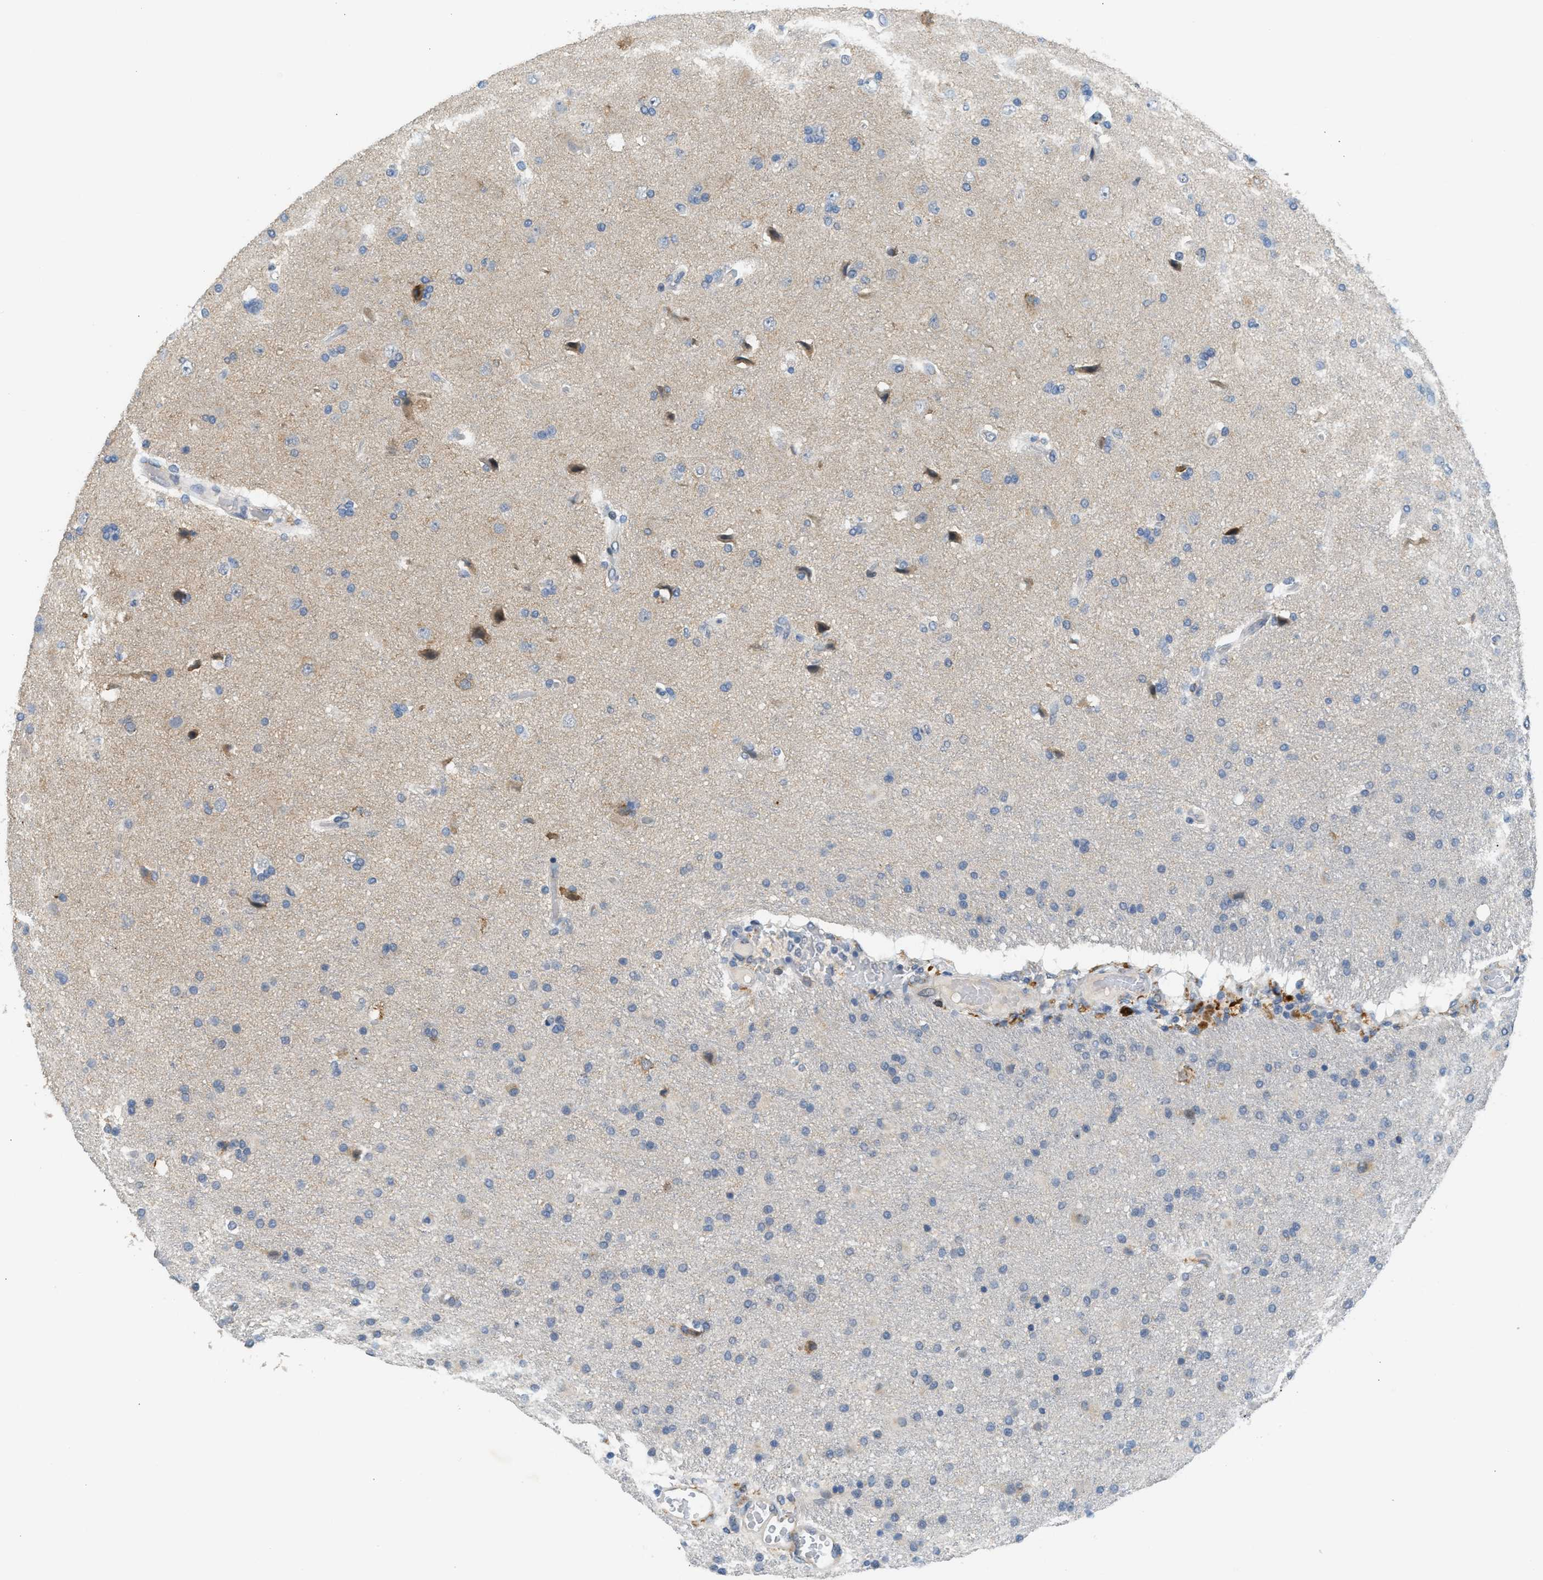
{"staining": {"intensity": "moderate", "quantity": "<25%", "location": "cytoplasmic/membranous"}, "tissue": "glioma", "cell_type": "Tumor cells", "image_type": "cancer", "snomed": [{"axis": "morphology", "description": "Glioma, malignant, High grade"}, {"axis": "topography", "description": "Brain"}], "caption": "Malignant high-grade glioma was stained to show a protein in brown. There is low levels of moderate cytoplasmic/membranous staining in approximately <25% of tumor cells. (Stains: DAB (3,3'-diaminobenzidine) in brown, nuclei in blue, Microscopy: brightfield microscopy at high magnification).", "gene": "KCNC2", "patient": {"sex": "male", "age": 72}}